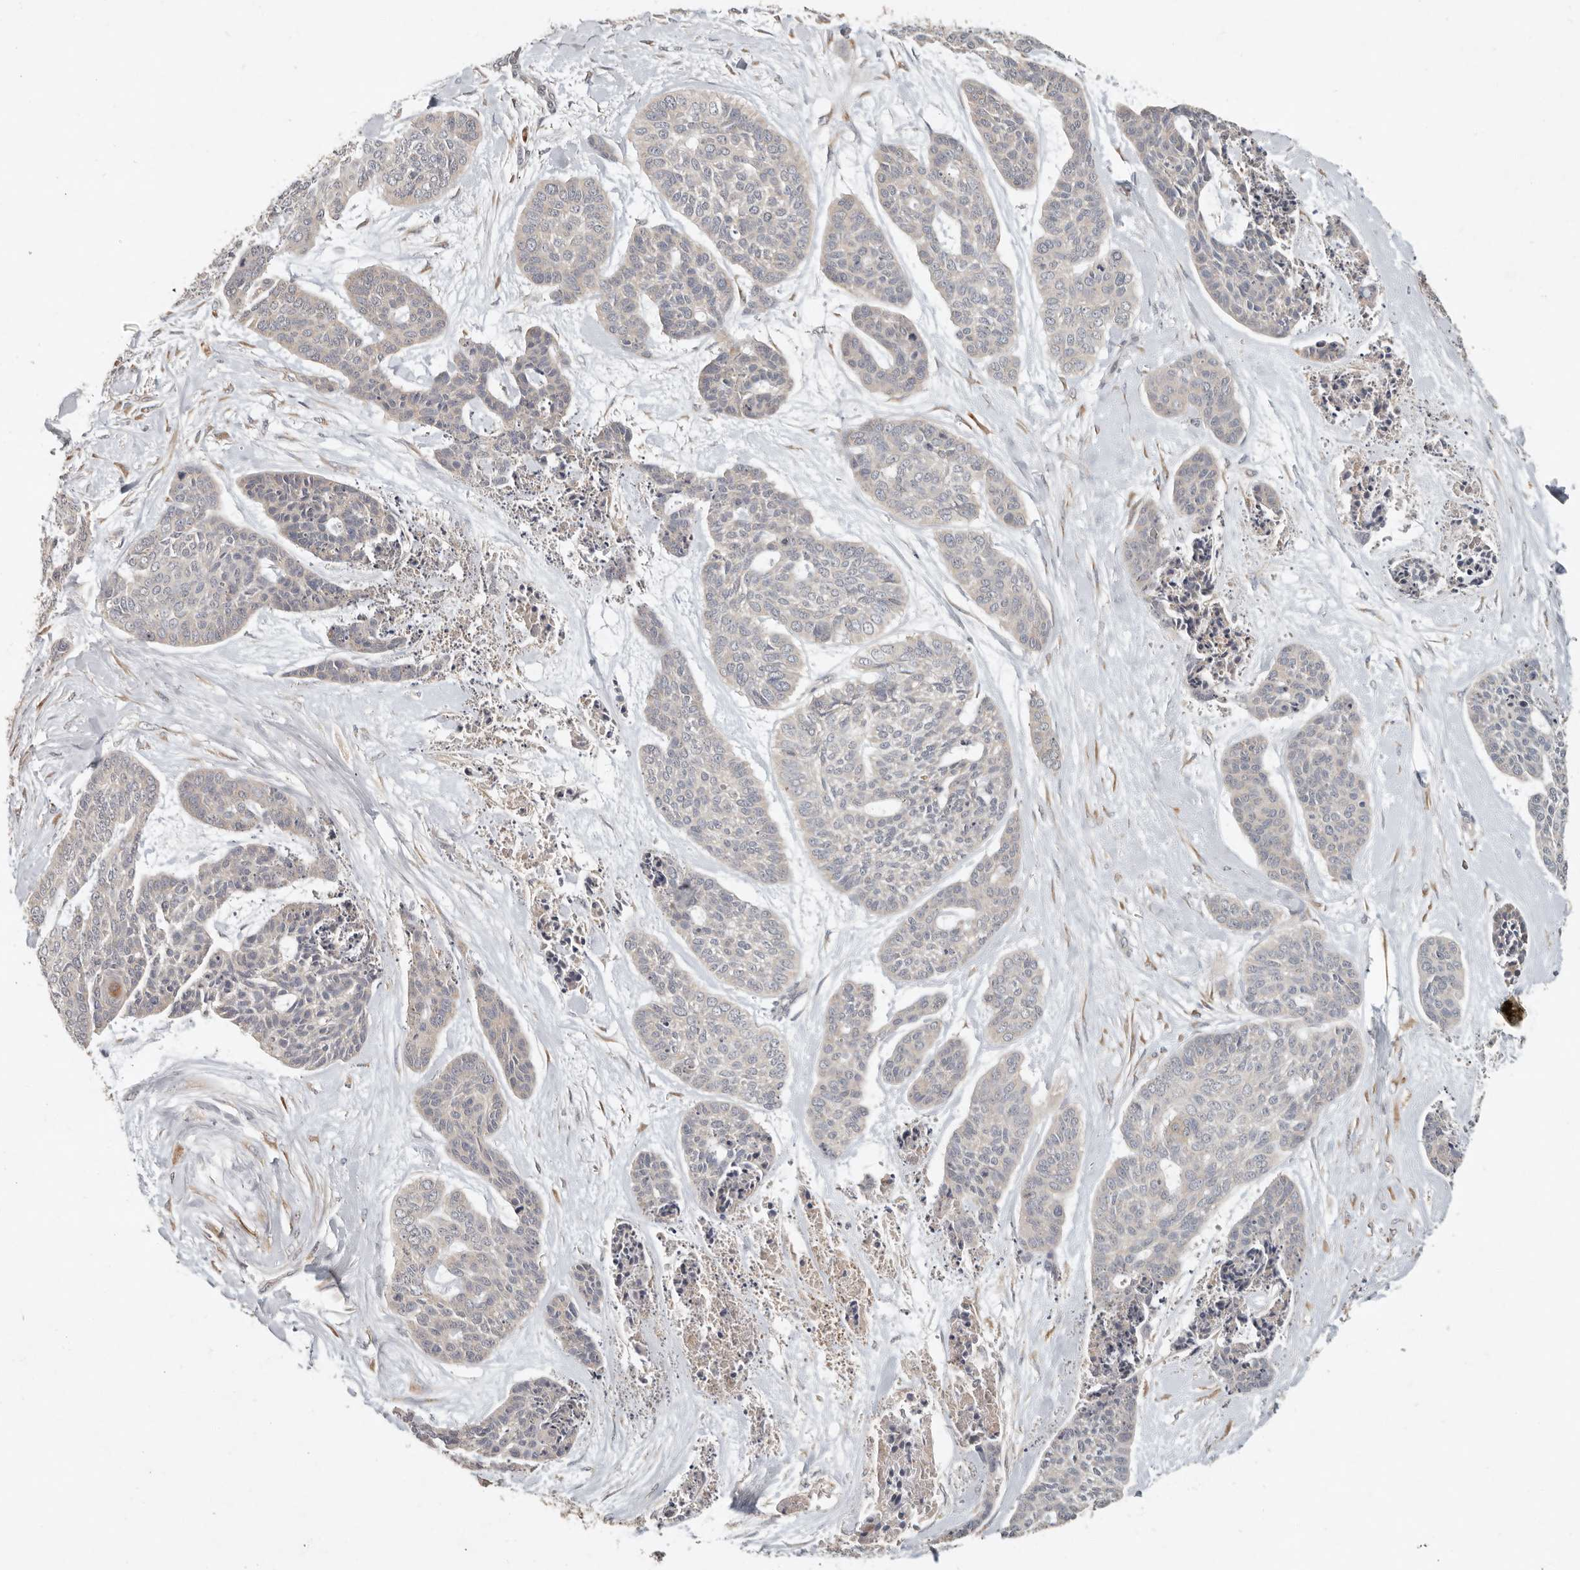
{"staining": {"intensity": "negative", "quantity": "none", "location": "none"}, "tissue": "skin cancer", "cell_type": "Tumor cells", "image_type": "cancer", "snomed": [{"axis": "morphology", "description": "Basal cell carcinoma"}, {"axis": "topography", "description": "Skin"}], "caption": "Protein analysis of skin cancer (basal cell carcinoma) reveals no significant staining in tumor cells. (Brightfield microscopy of DAB (3,3'-diaminobenzidine) IHC at high magnification).", "gene": "ARHGEF10L", "patient": {"sex": "female", "age": 64}}